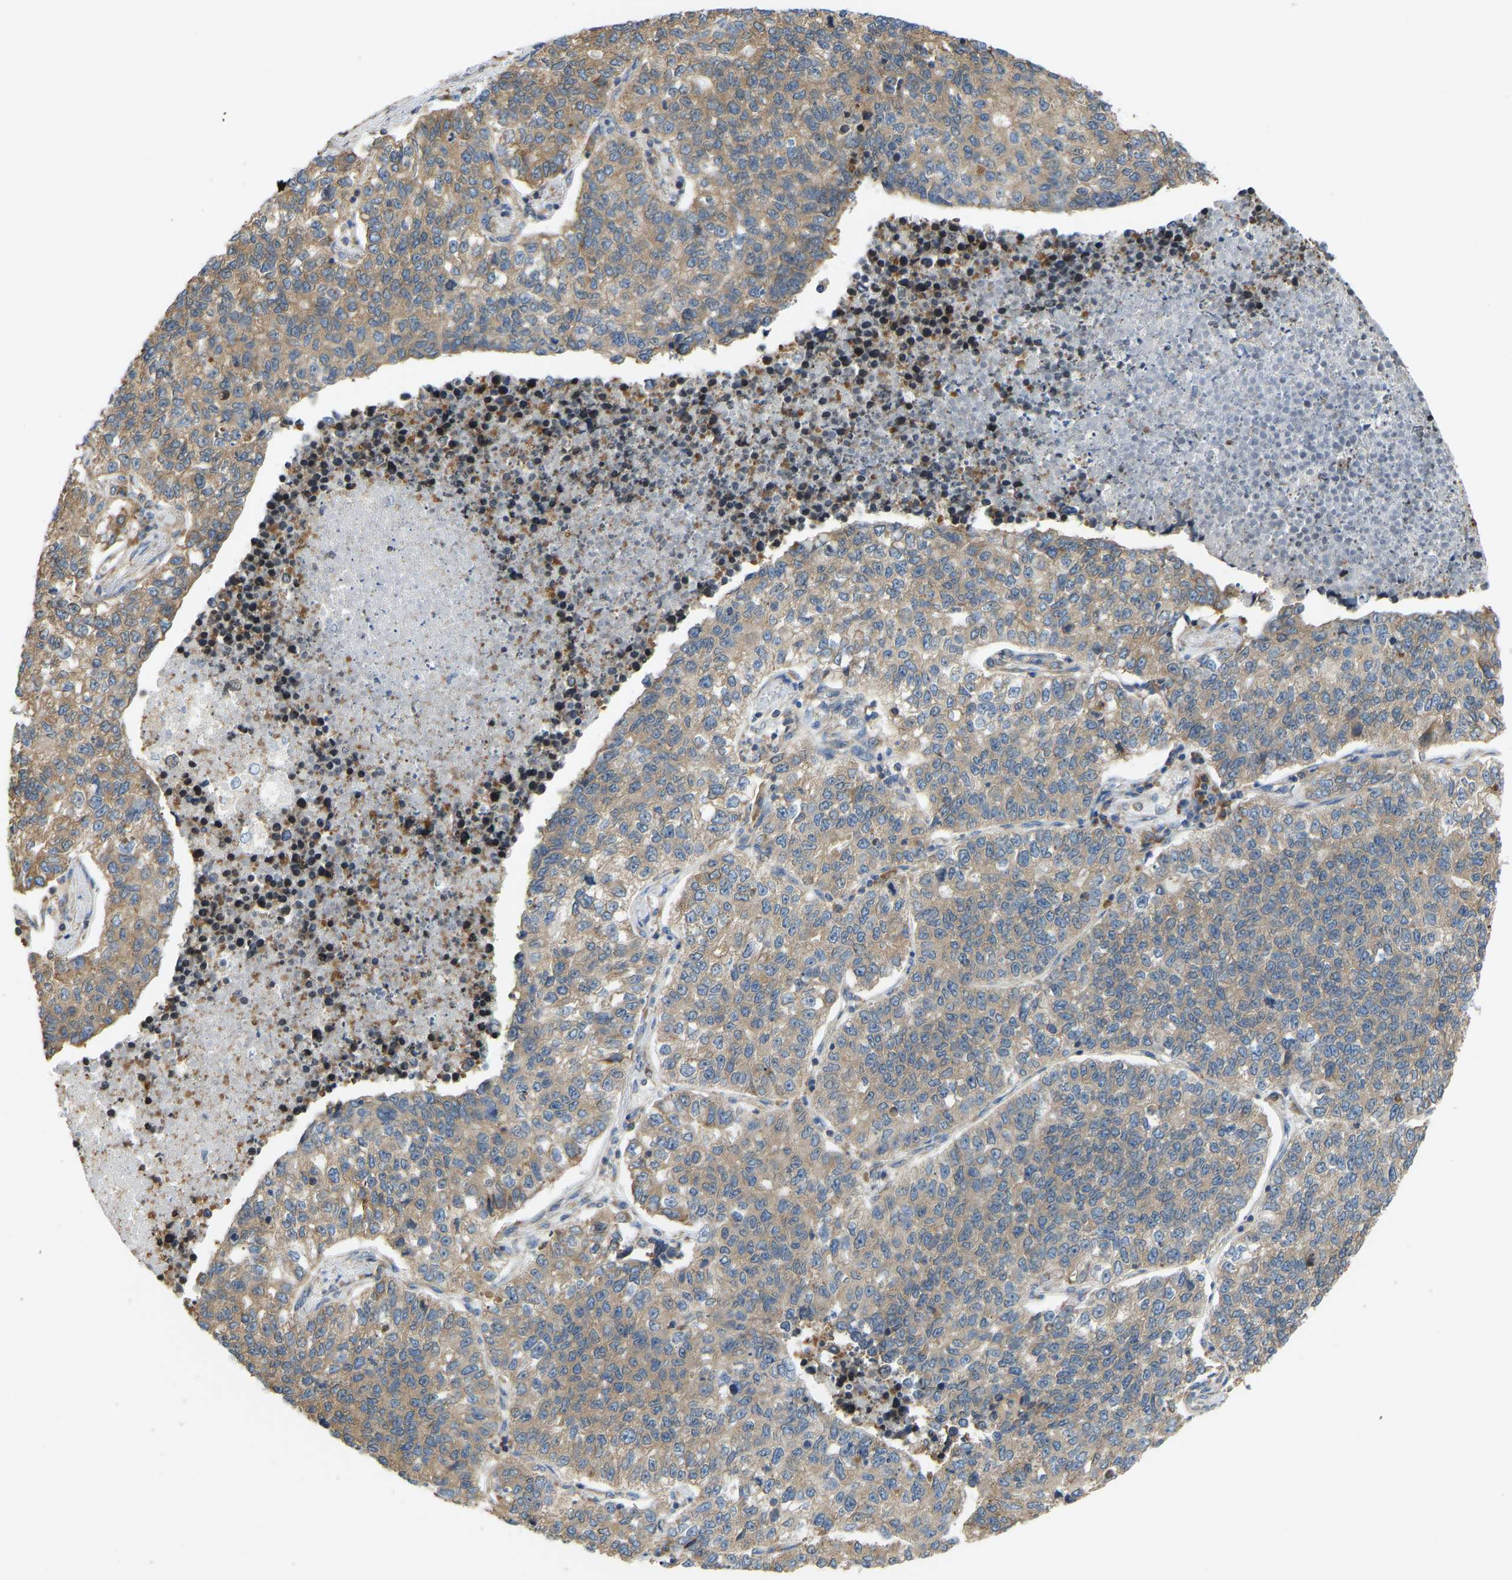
{"staining": {"intensity": "moderate", "quantity": ">75%", "location": "cytoplasmic/membranous"}, "tissue": "lung cancer", "cell_type": "Tumor cells", "image_type": "cancer", "snomed": [{"axis": "morphology", "description": "Adenocarcinoma, NOS"}, {"axis": "topography", "description": "Lung"}], "caption": "Protein staining of adenocarcinoma (lung) tissue demonstrates moderate cytoplasmic/membranous positivity in about >75% of tumor cells. Using DAB (brown) and hematoxylin (blue) stains, captured at high magnification using brightfield microscopy.", "gene": "RPS6KB2", "patient": {"sex": "male", "age": 49}}